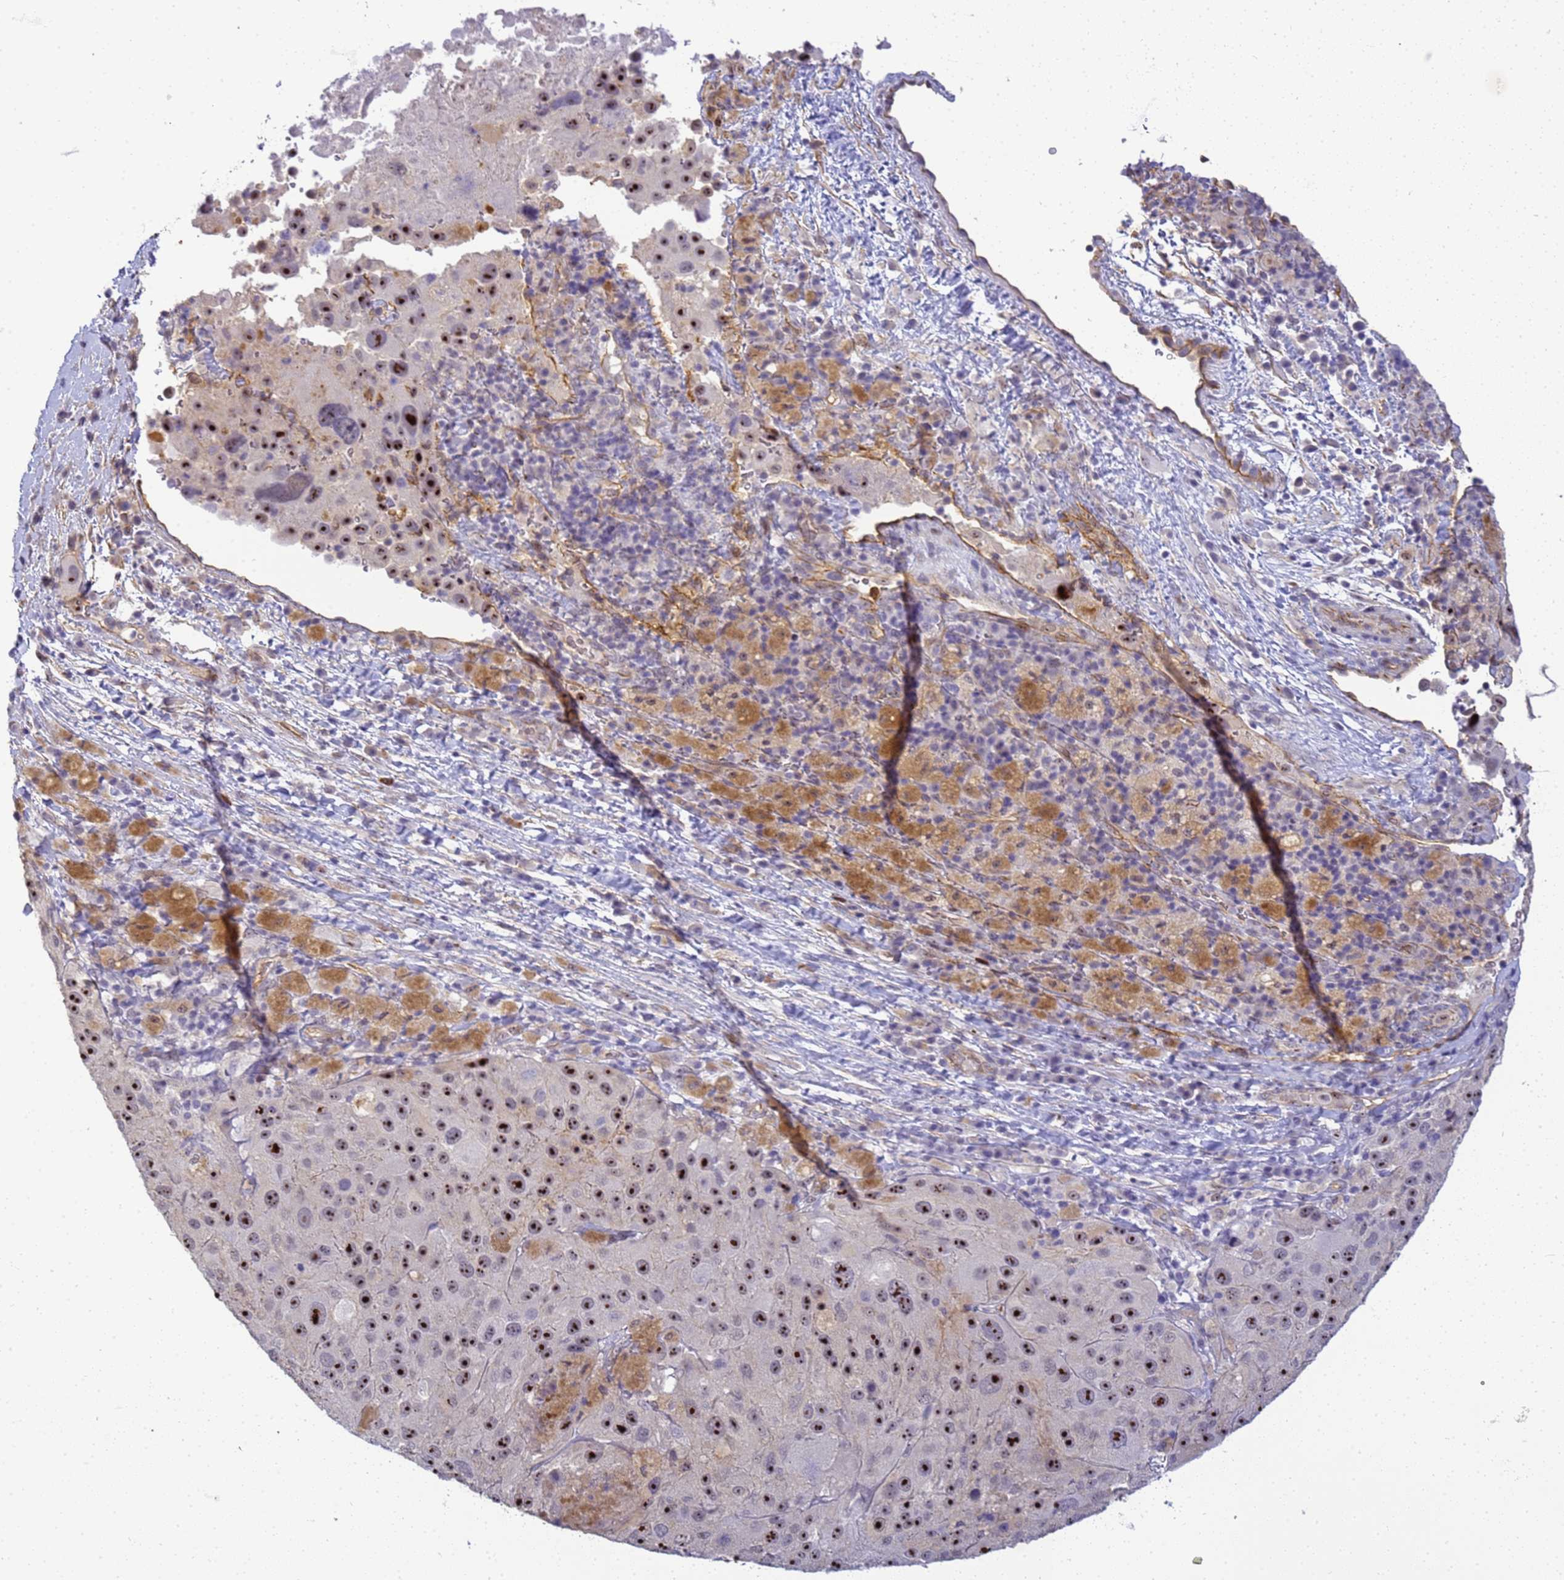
{"staining": {"intensity": "strong", "quantity": ">75%", "location": "nuclear"}, "tissue": "melanoma", "cell_type": "Tumor cells", "image_type": "cancer", "snomed": [{"axis": "morphology", "description": "Malignant melanoma, Metastatic site"}, {"axis": "topography", "description": "Lymph node"}], "caption": "Immunohistochemical staining of human melanoma exhibits high levels of strong nuclear protein expression in approximately >75% of tumor cells. The staining is performed using DAB (3,3'-diaminobenzidine) brown chromogen to label protein expression. The nuclei are counter-stained blue using hematoxylin.", "gene": "GON4L", "patient": {"sex": "male", "age": 62}}